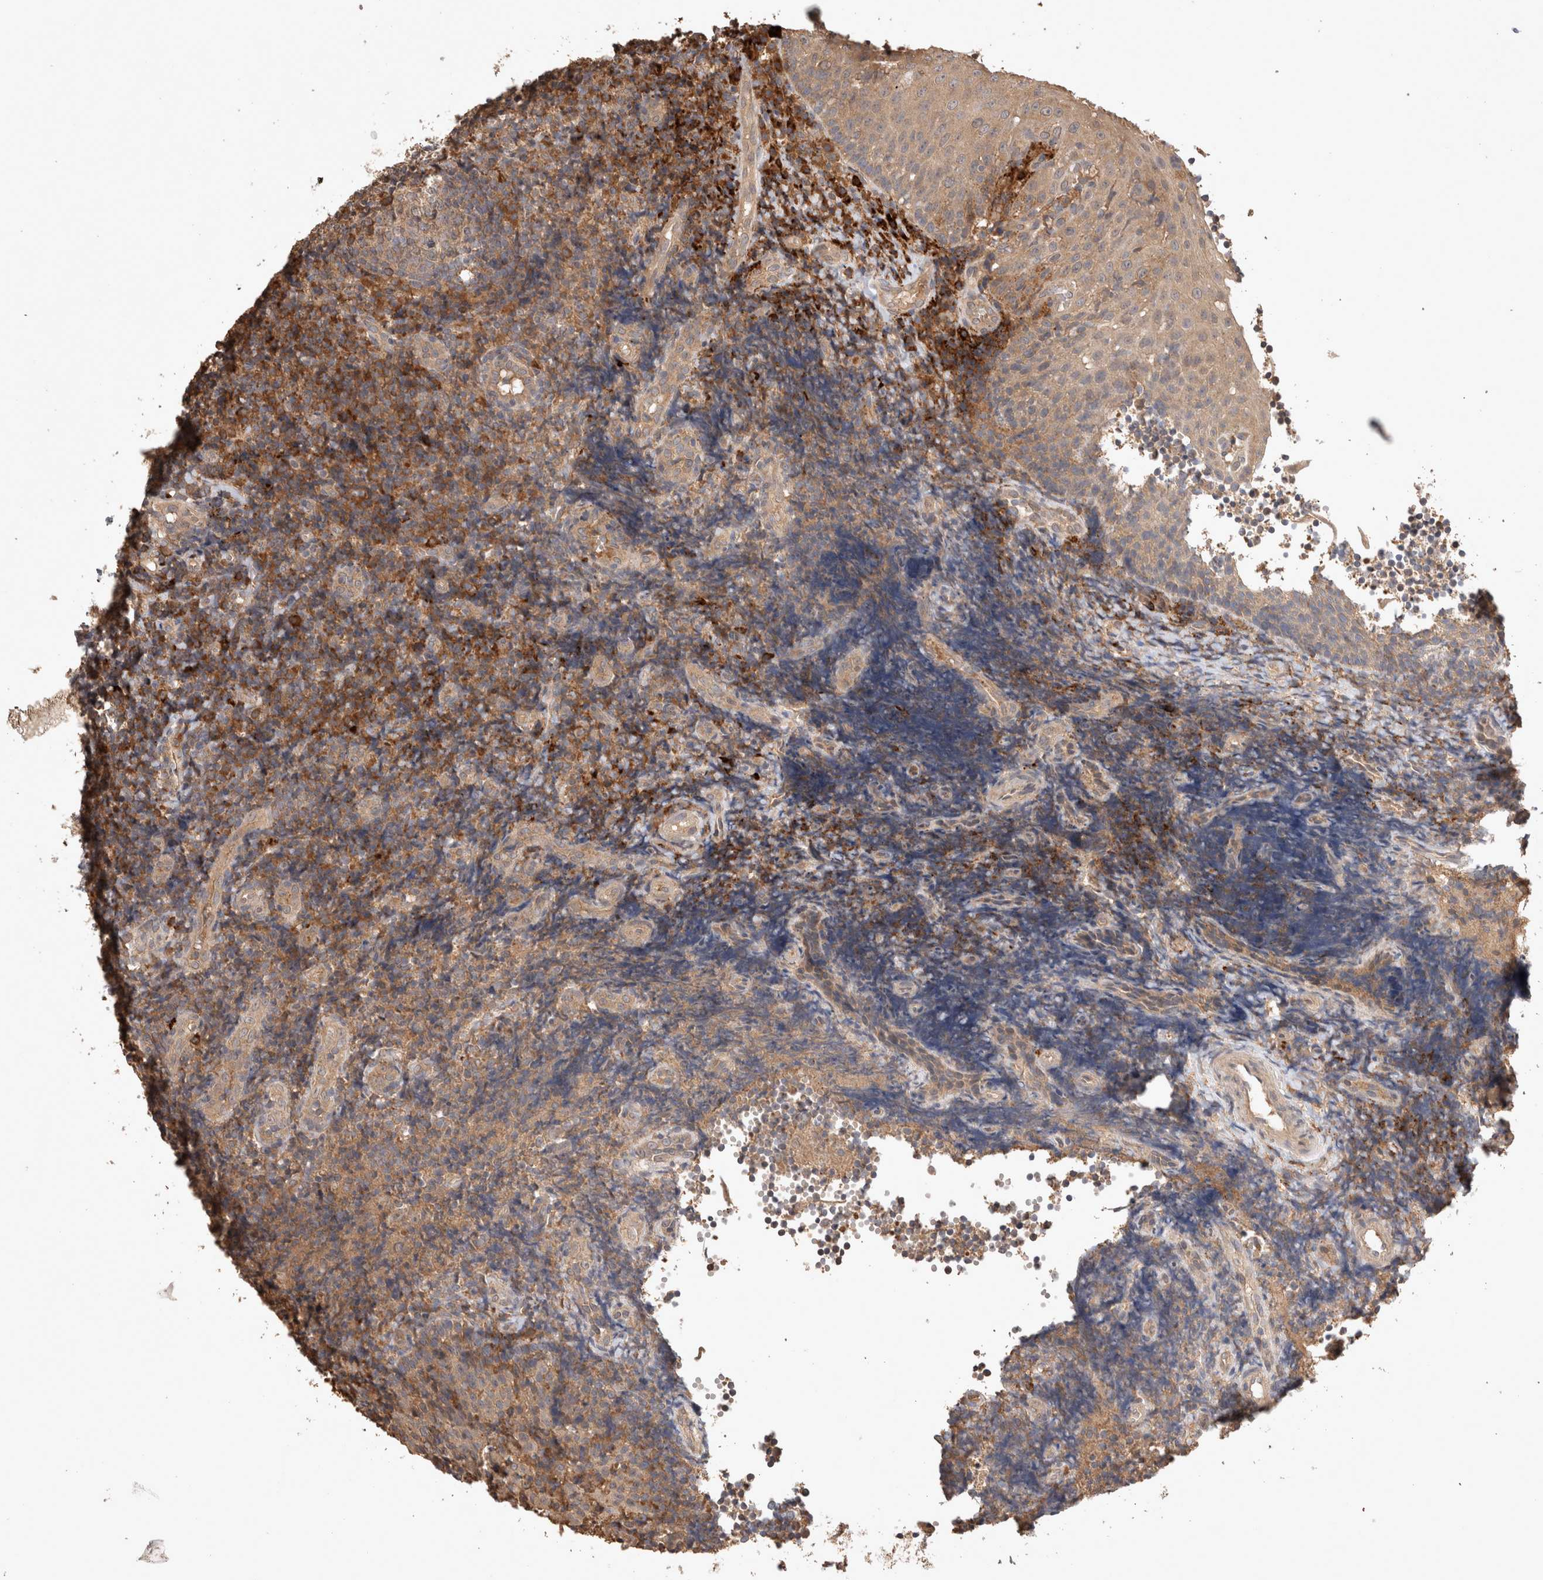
{"staining": {"intensity": "moderate", "quantity": ">75%", "location": "cytoplasmic/membranous"}, "tissue": "tonsil", "cell_type": "Germinal center cells", "image_type": "normal", "snomed": [{"axis": "morphology", "description": "Normal tissue, NOS"}, {"axis": "topography", "description": "Tonsil"}], "caption": "About >75% of germinal center cells in unremarkable human tonsil reveal moderate cytoplasmic/membranous protein positivity as visualized by brown immunohistochemical staining.", "gene": "HROB", "patient": {"sex": "female", "age": 40}}